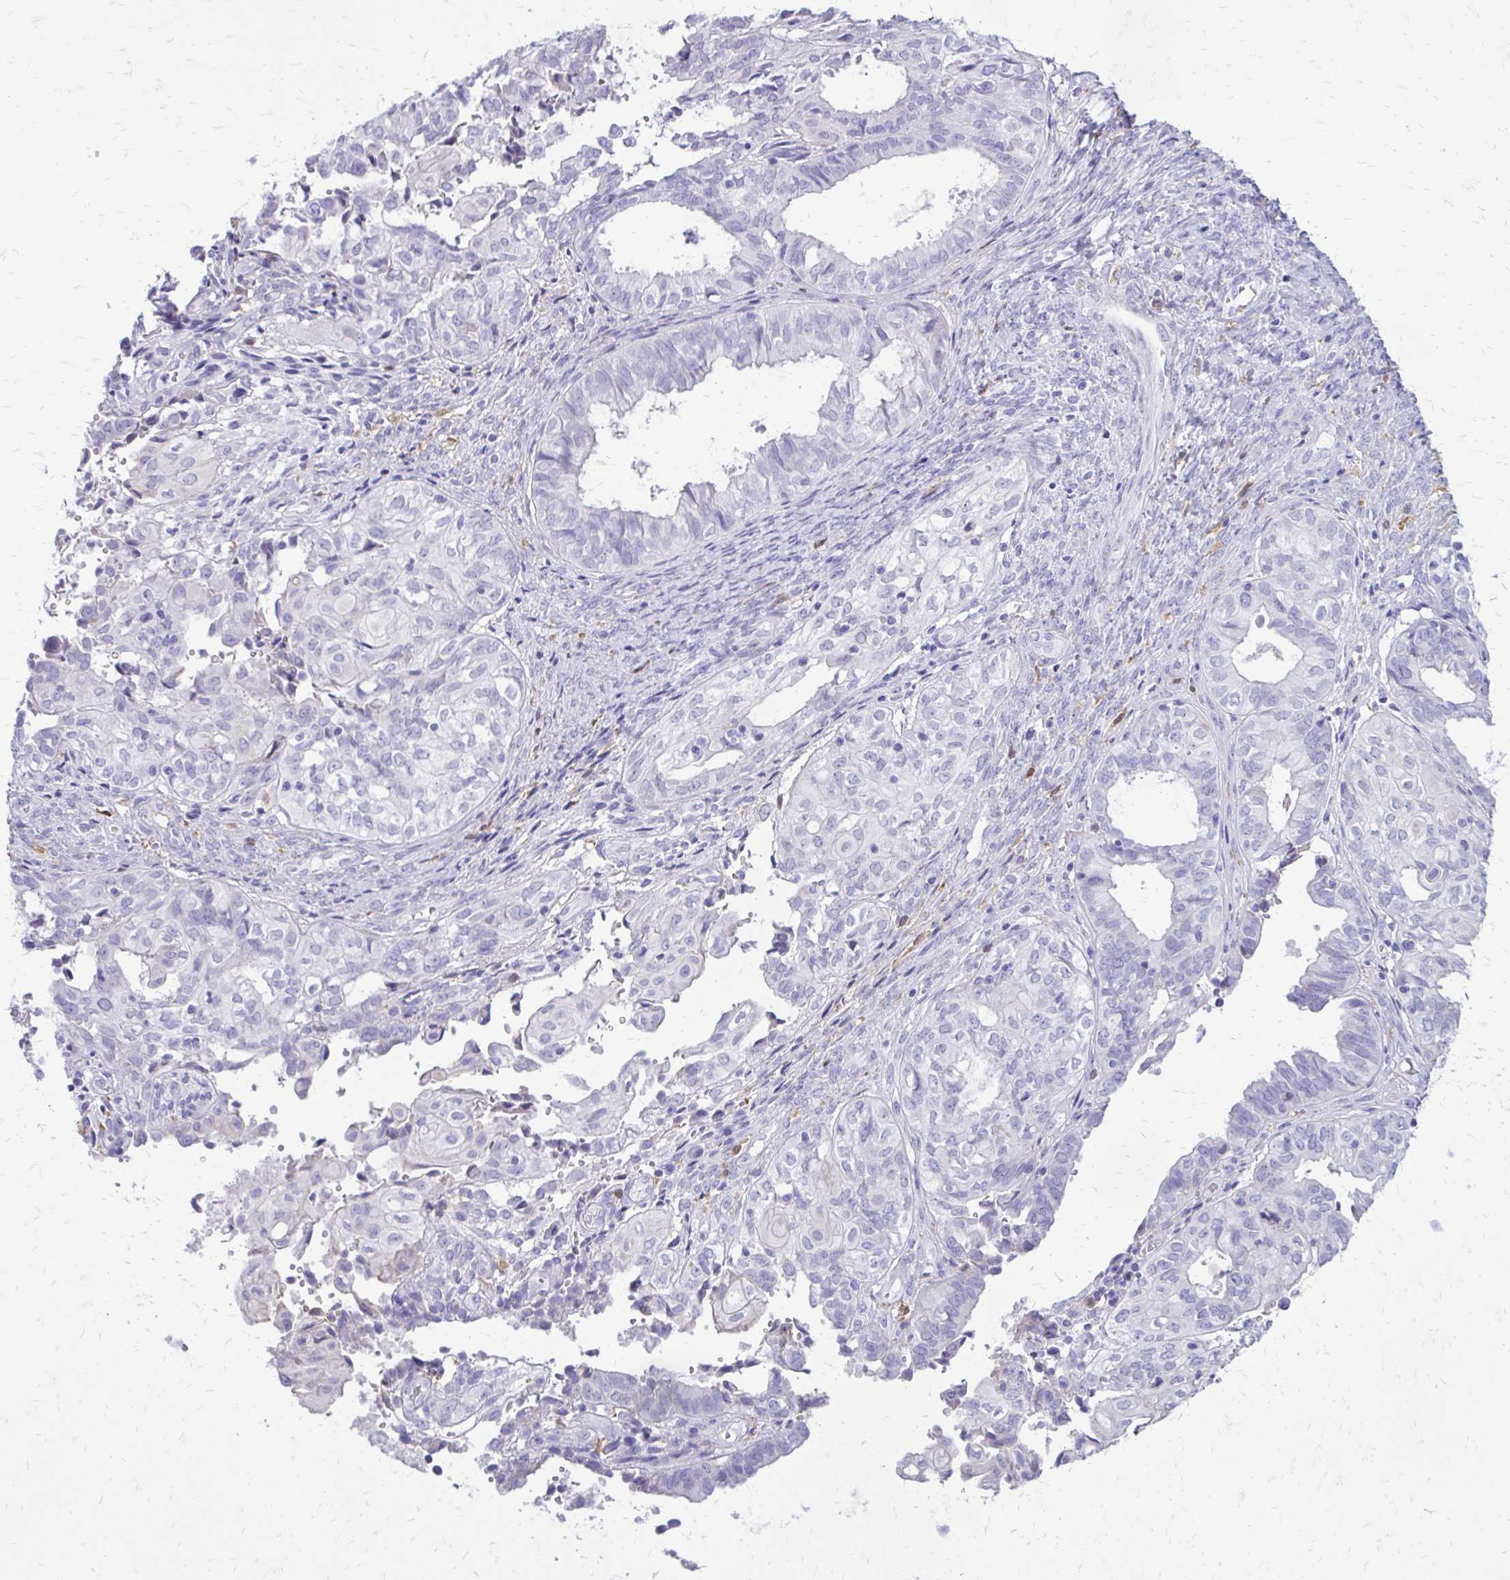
{"staining": {"intensity": "negative", "quantity": "none", "location": "none"}, "tissue": "ovarian cancer", "cell_type": "Tumor cells", "image_type": "cancer", "snomed": [{"axis": "morphology", "description": "Carcinoma, endometroid"}, {"axis": "topography", "description": "Ovary"}], "caption": "High power microscopy micrograph of an IHC micrograph of ovarian cancer (endometroid carcinoma), revealing no significant staining in tumor cells.", "gene": "SIGLEC11", "patient": {"sex": "female", "age": 64}}